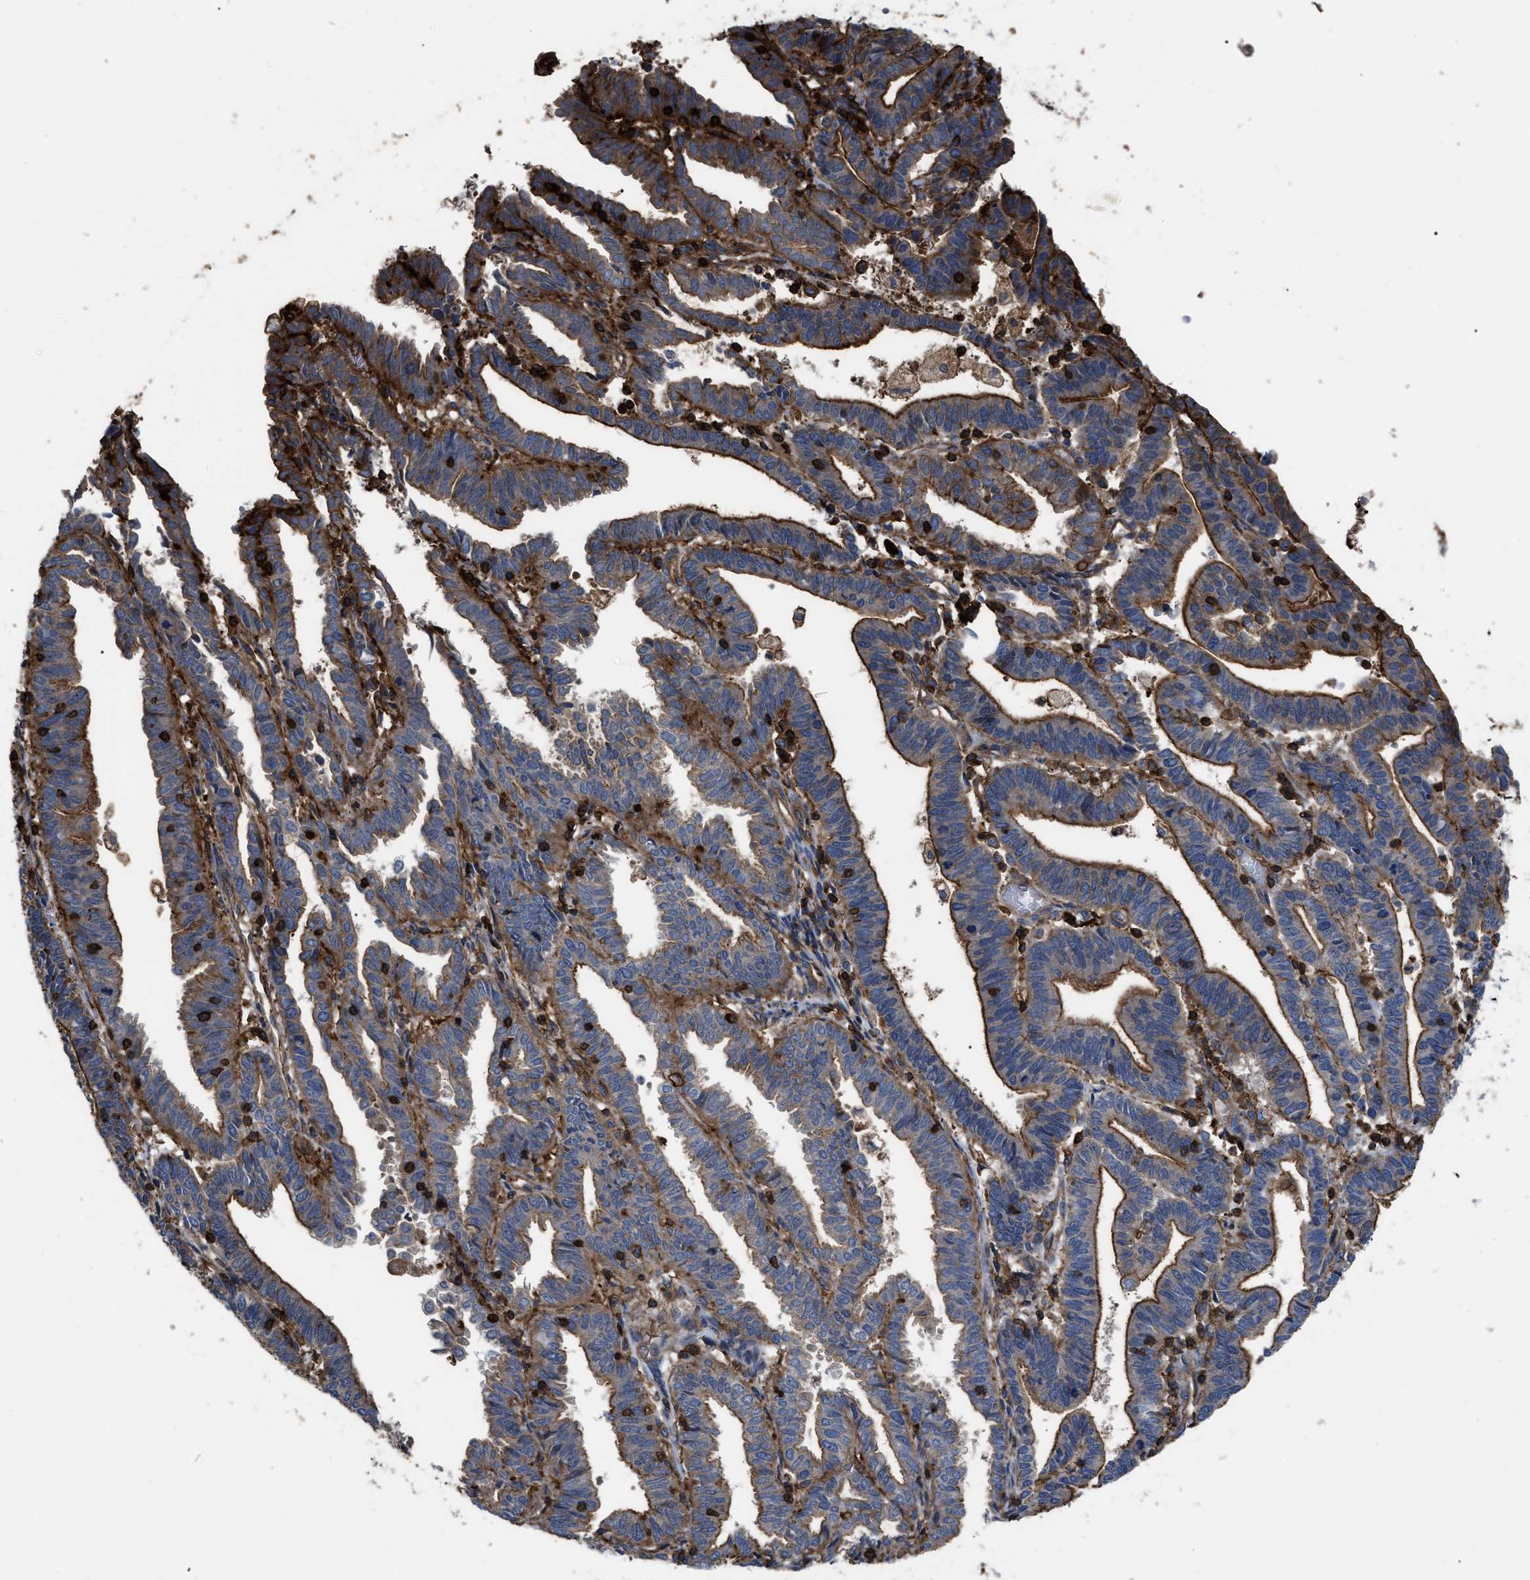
{"staining": {"intensity": "strong", "quantity": ">75%", "location": "cytoplasmic/membranous"}, "tissue": "endometrial cancer", "cell_type": "Tumor cells", "image_type": "cancer", "snomed": [{"axis": "morphology", "description": "Adenocarcinoma, NOS"}, {"axis": "topography", "description": "Uterus"}], "caption": "Endometrial cancer (adenocarcinoma) stained for a protein reveals strong cytoplasmic/membranous positivity in tumor cells.", "gene": "SCUBE2", "patient": {"sex": "female", "age": 83}}